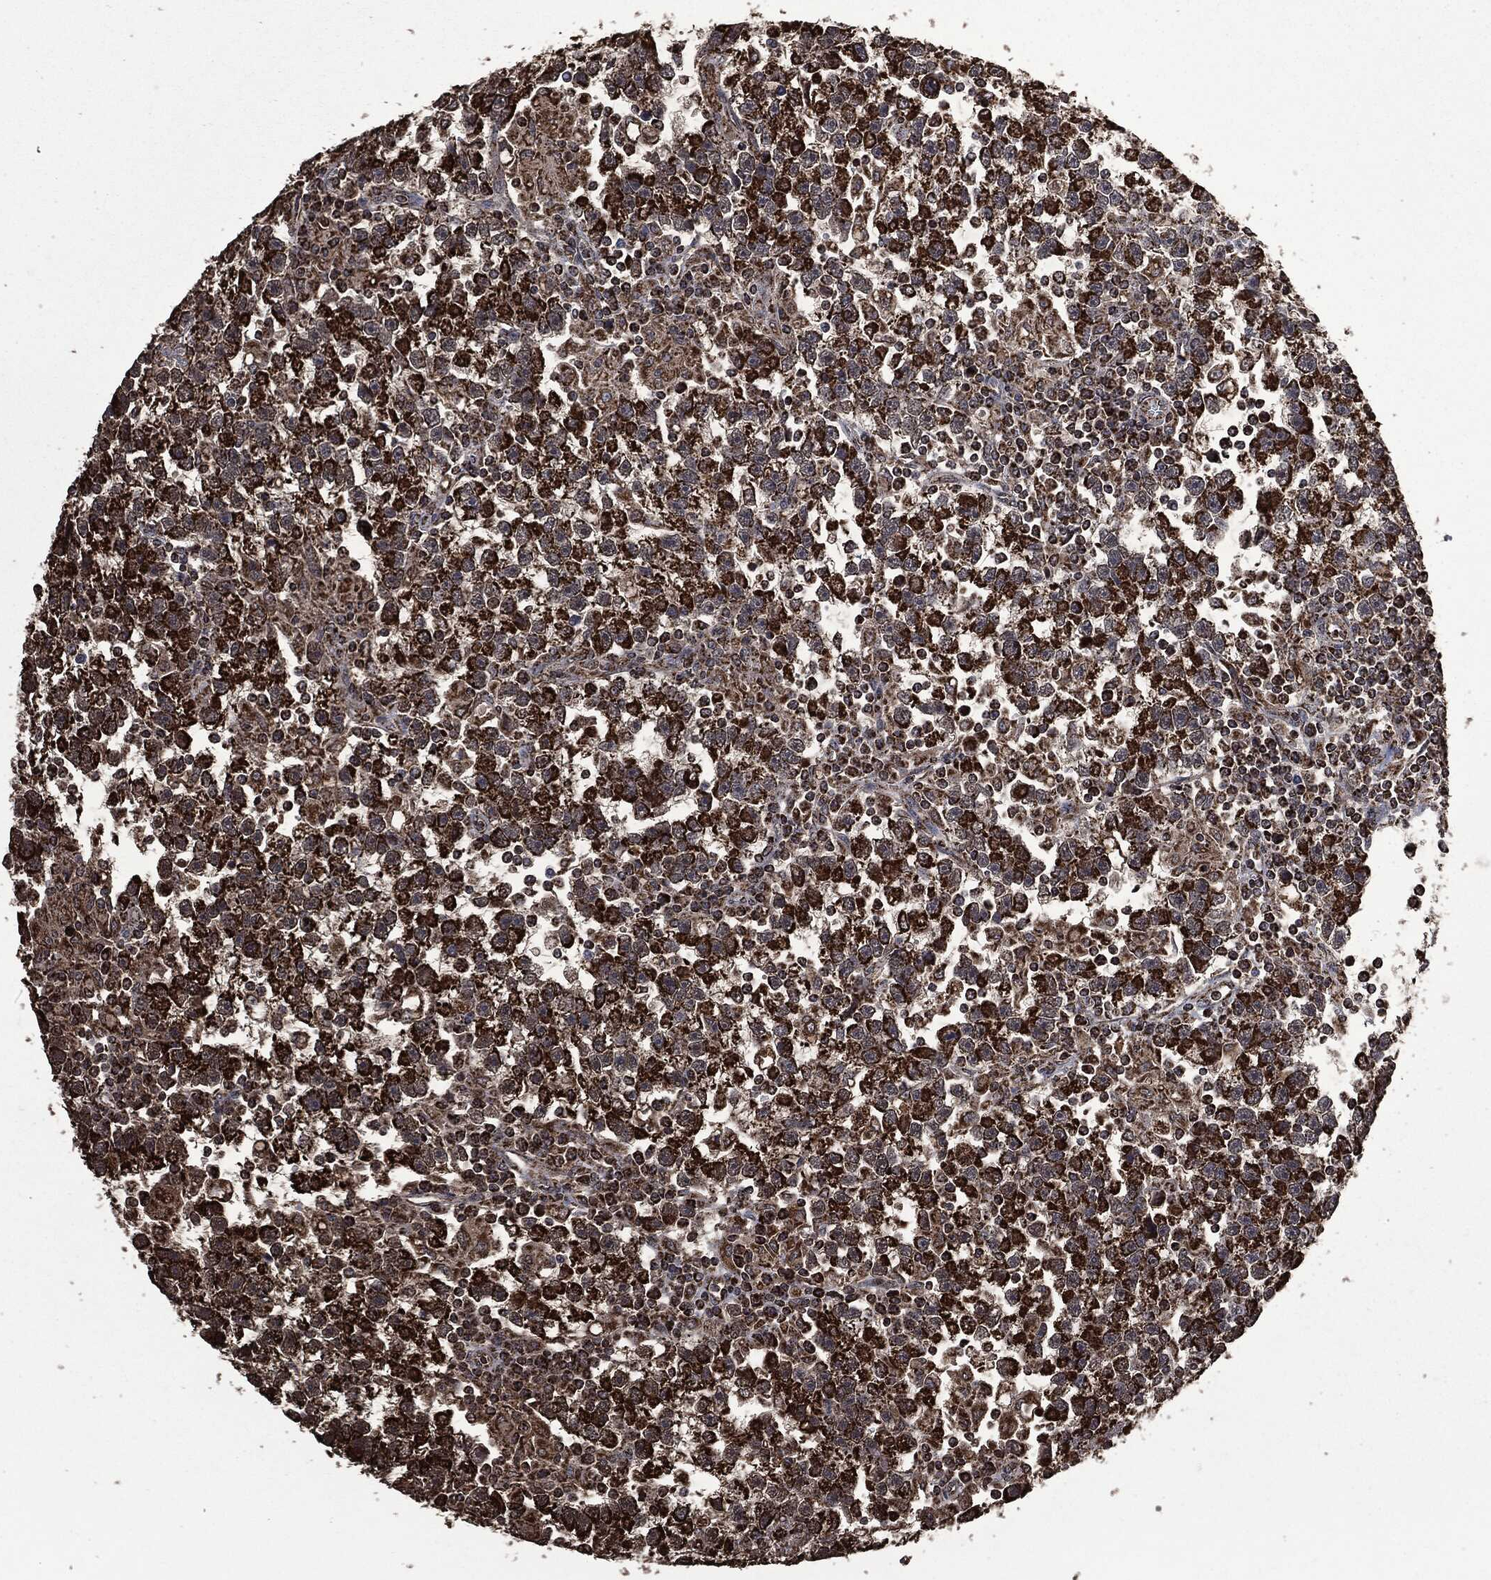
{"staining": {"intensity": "strong", "quantity": ">75%", "location": "cytoplasmic/membranous"}, "tissue": "testis cancer", "cell_type": "Tumor cells", "image_type": "cancer", "snomed": [{"axis": "morphology", "description": "Seminoma, NOS"}, {"axis": "topography", "description": "Testis"}], "caption": "This image shows testis cancer stained with IHC to label a protein in brown. The cytoplasmic/membranous of tumor cells show strong positivity for the protein. Nuclei are counter-stained blue.", "gene": "LIG3", "patient": {"sex": "male", "age": 47}}